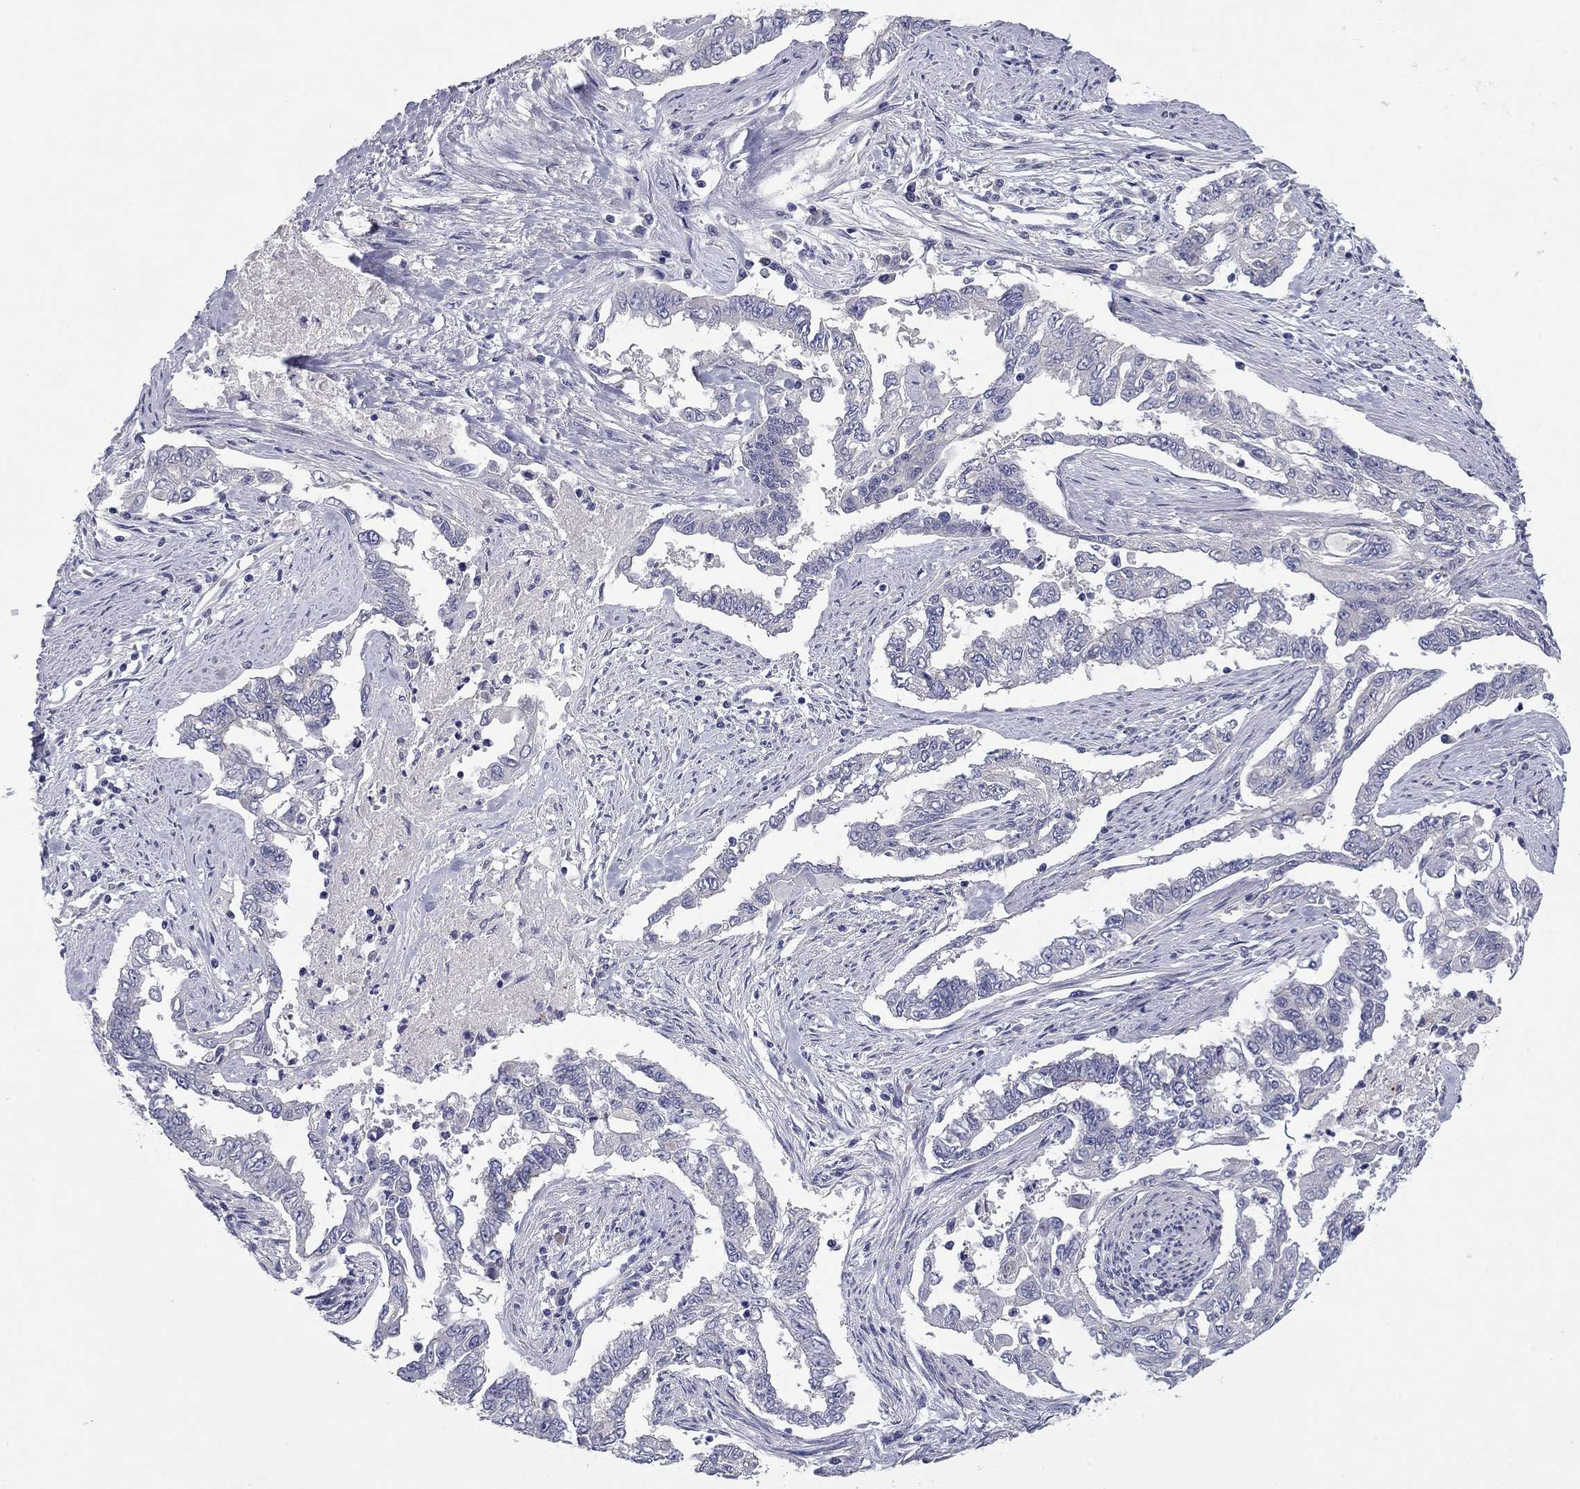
{"staining": {"intensity": "negative", "quantity": "none", "location": "none"}, "tissue": "endometrial cancer", "cell_type": "Tumor cells", "image_type": "cancer", "snomed": [{"axis": "morphology", "description": "Adenocarcinoma, NOS"}, {"axis": "topography", "description": "Uterus"}], "caption": "Immunohistochemistry photomicrograph of neoplastic tissue: endometrial cancer stained with DAB reveals no significant protein staining in tumor cells.", "gene": "CNTNAP4", "patient": {"sex": "female", "age": 59}}